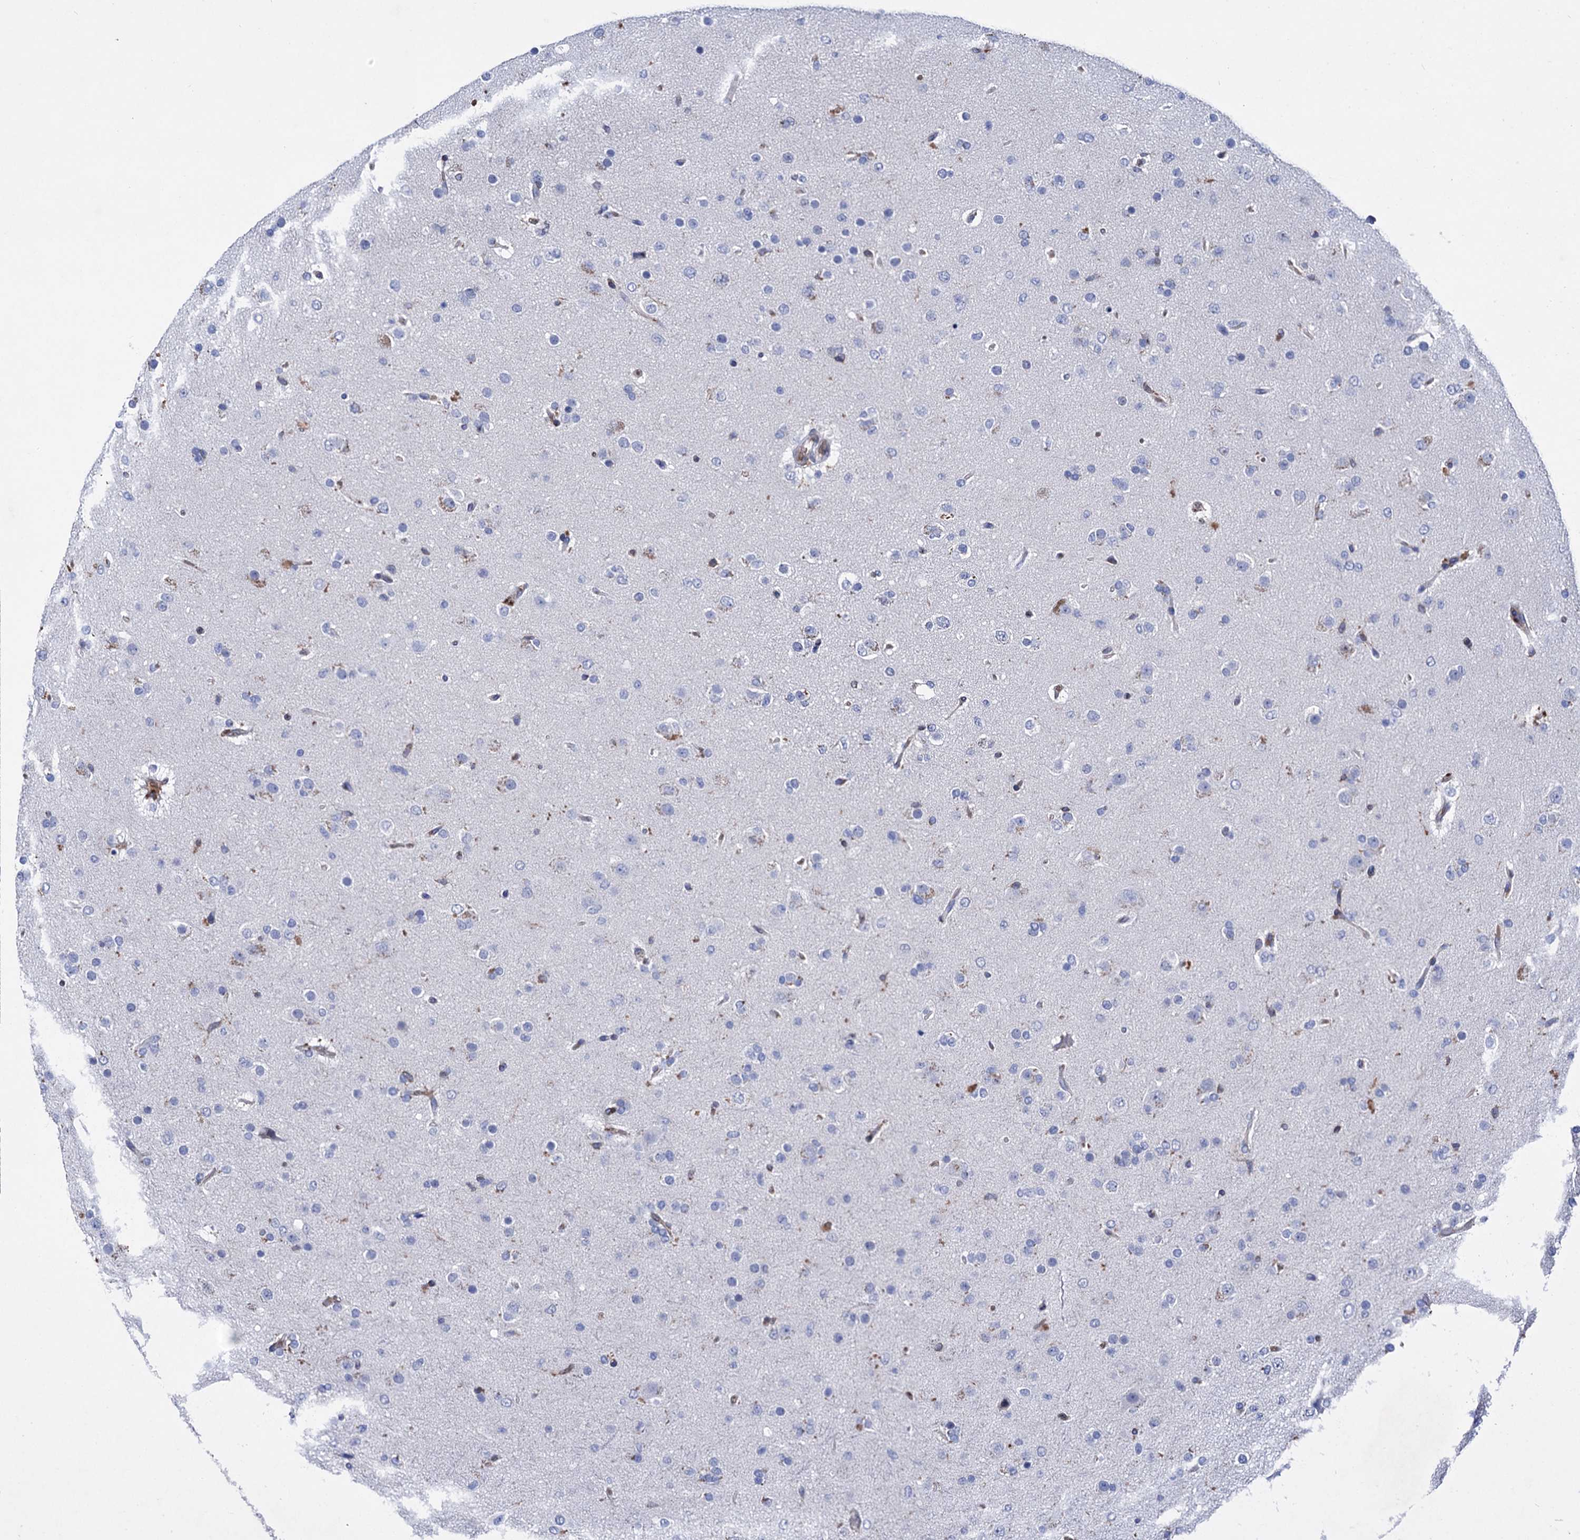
{"staining": {"intensity": "negative", "quantity": "none", "location": "none"}, "tissue": "glioma", "cell_type": "Tumor cells", "image_type": "cancer", "snomed": [{"axis": "morphology", "description": "Glioma, malignant, Low grade"}, {"axis": "topography", "description": "Brain"}], "caption": "The IHC image has no significant staining in tumor cells of malignant glioma (low-grade) tissue.", "gene": "STING1", "patient": {"sex": "male", "age": 65}}